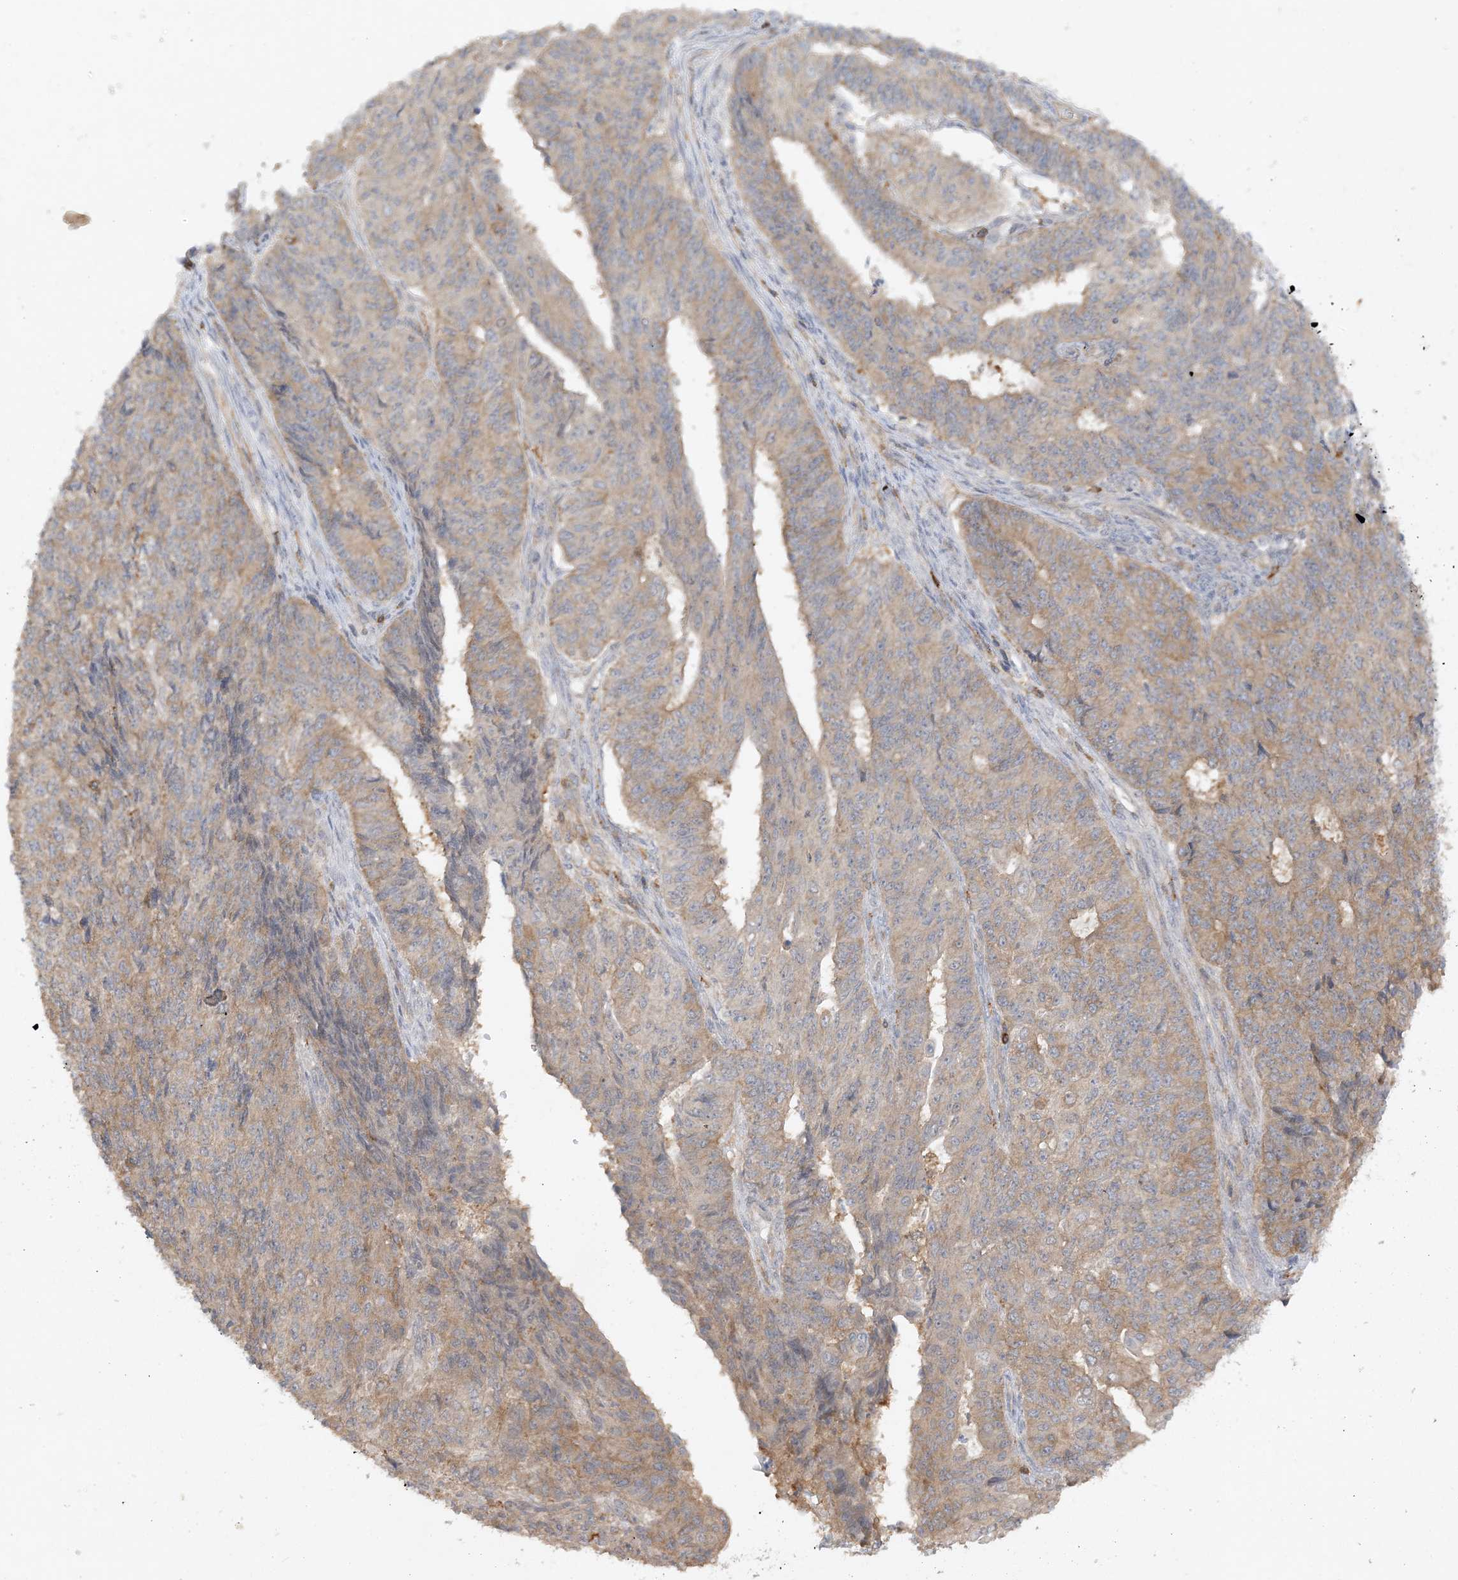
{"staining": {"intensity": "weak", "quantity": "25%-75%", "location": "cytoplasmic/membranous"}, "tissue": "endometrial cancer", "cell_type": "Tumor cells", "image_type": "cancer", "snomed": [{"axis": "morphology", "description": "Adenocarcinoma, NOS"}, {"axis": "topography", "description": "Endometrium"}], "caption": "Human endometrial cancer (adenocarcinoma) stained for a protein (brown) reveals weak cytoplasmic/membranous positive staining in about 25%-75% of tumor cells.", "gene": "PHACTR2", "patient": {"sex": "female", "age": 32}}